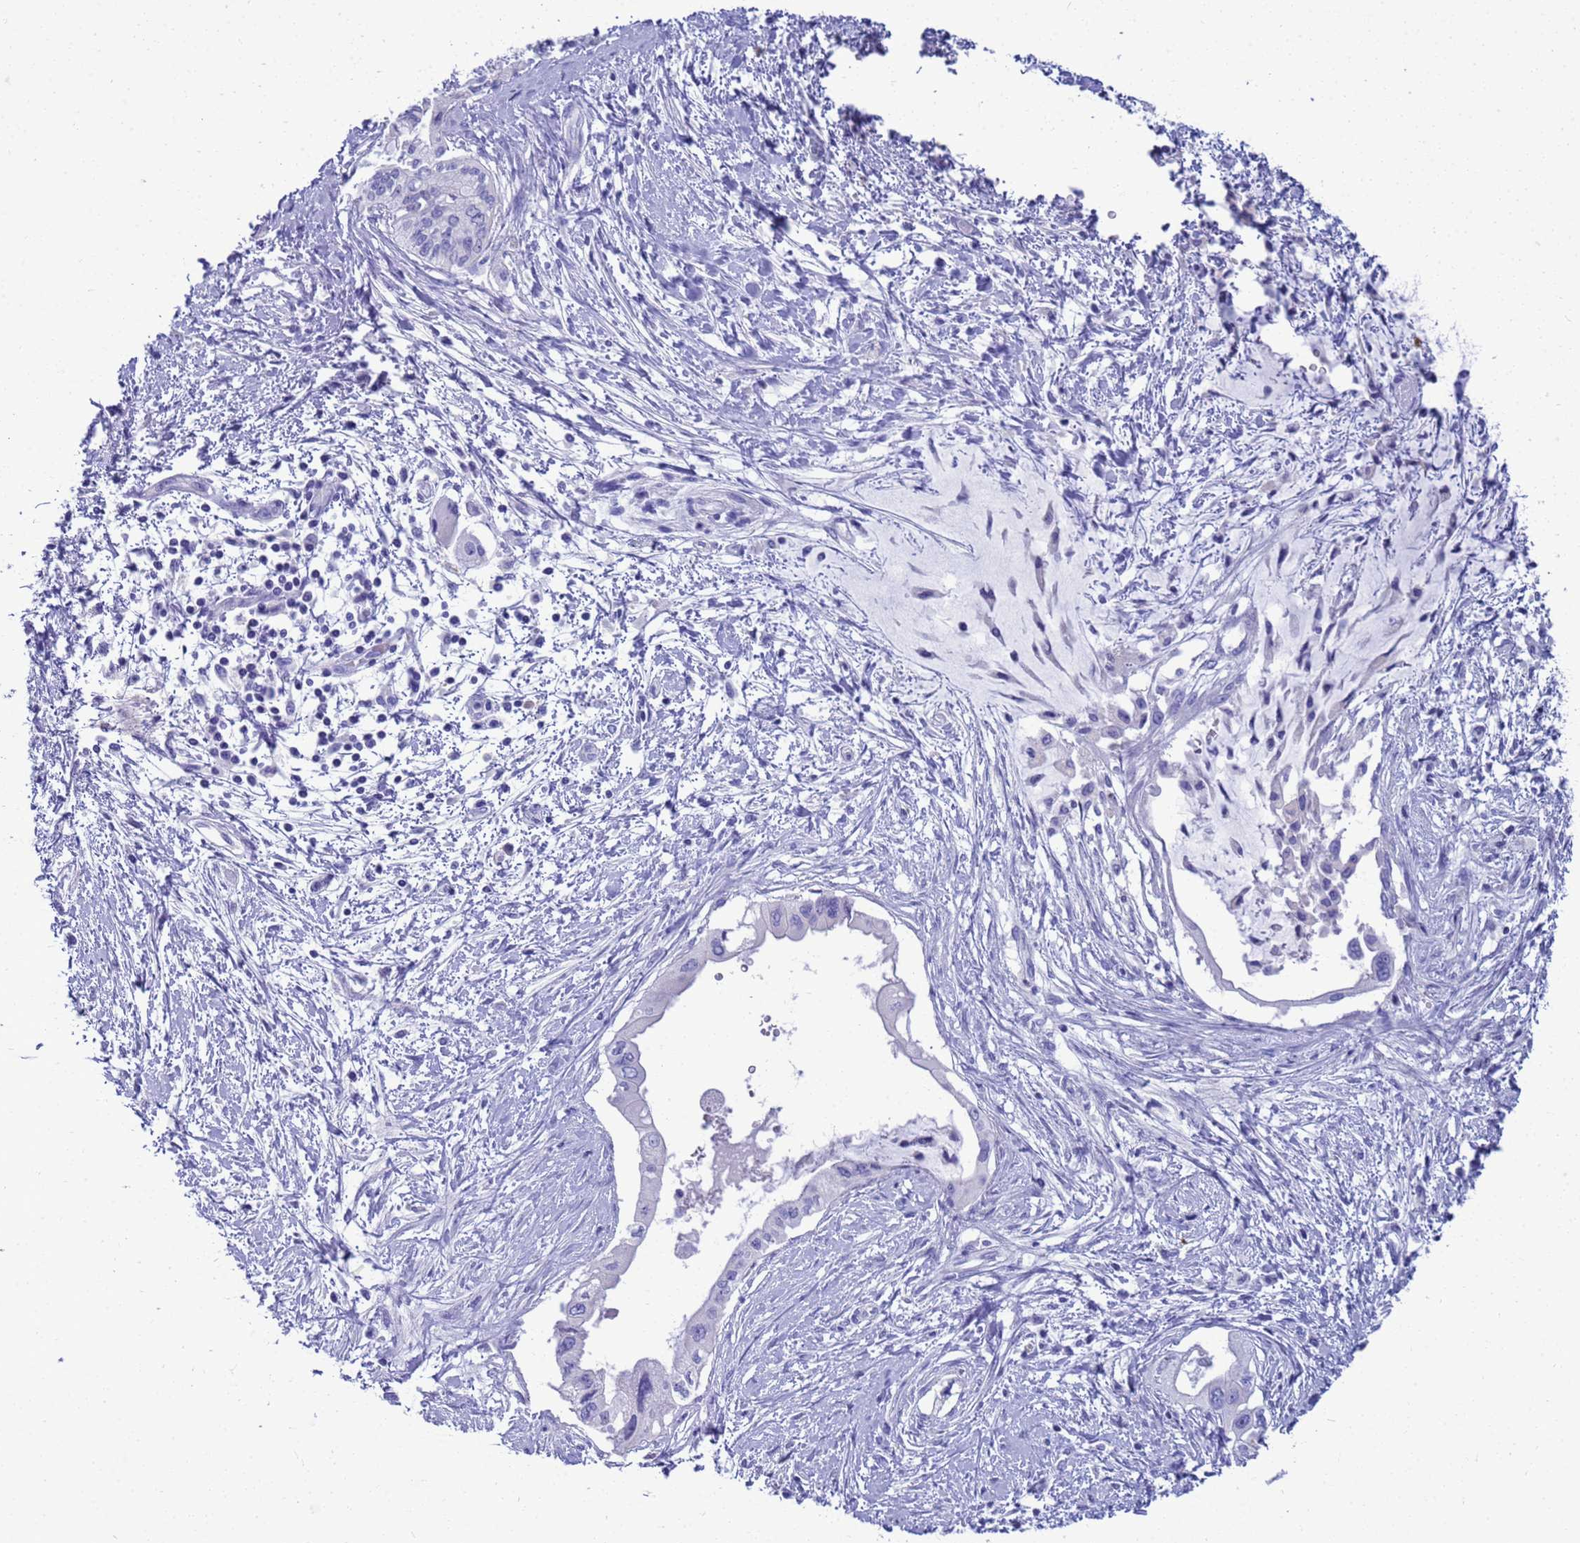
{"staining": {"intensity": "negative", "quantity": "none", "location": "none"}, "tissue": "pancreatic cancer", "cell_type": "Tumor cells", "image_type": "cancer", "snomed": [{"axis": "morphology", "description": "Adenocarcinoma, NOS"}, {"axis": "topography", "description": "Pancreas"}], "caption": "Pancreatic adenocarcinoma was stained to show a protein in brown. There is no significant expression in tumor cells. (DAB immunohistochemistry visualized using brightfield microscopy, high magnification).", "gene": "SYCN", "patient": {"sex": "male", "age": 46}}